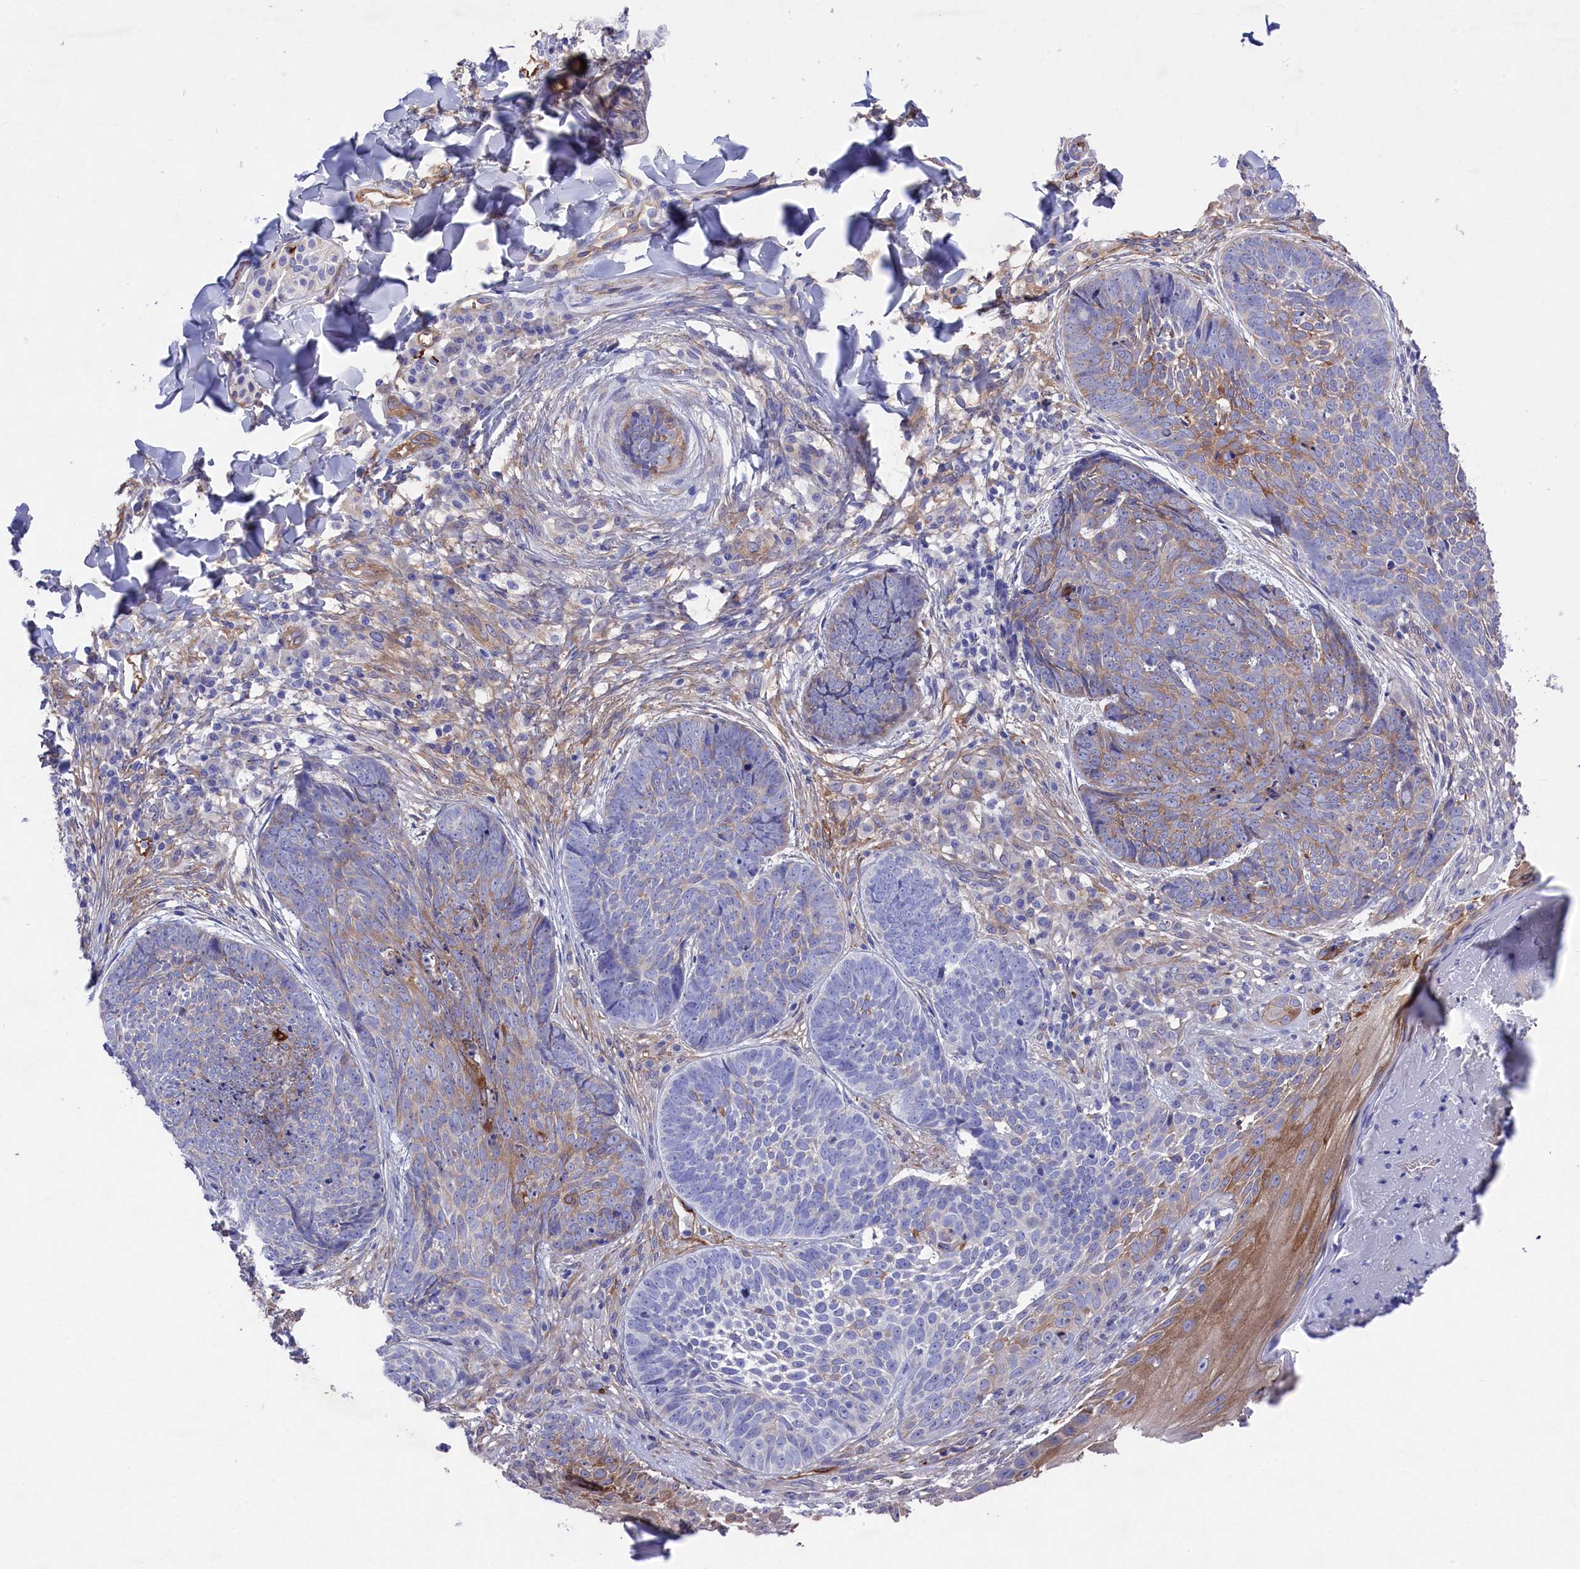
{"staining": {"intensity": "moderate", "quantity": "<25%", "location": "cytoplasmic/membranous"}, "tissue": "skin cancer", "cell_type": "Tumor cells", "image_type": "cancer", "snomed": [{"axis": "morphology", "description": "Basal cell carcinoma"}, {"axis": "topography", "description": "Skin"}], "caption": "Brown immunohistochemical staining in human skin basal cell carcinoma demonstrates moderate cytoplasmic/membranous positivity in approximately <25% of tumor cells. The staining was performed using DAB (3,3'-diaminobenzidine) to visualize the protein expression in brown, while the nuclei were stained in blue with hematoxylin (Magnification: 20x).", "gene": "LHFPL4", "patient": {"sex": "female", "age": 61}}